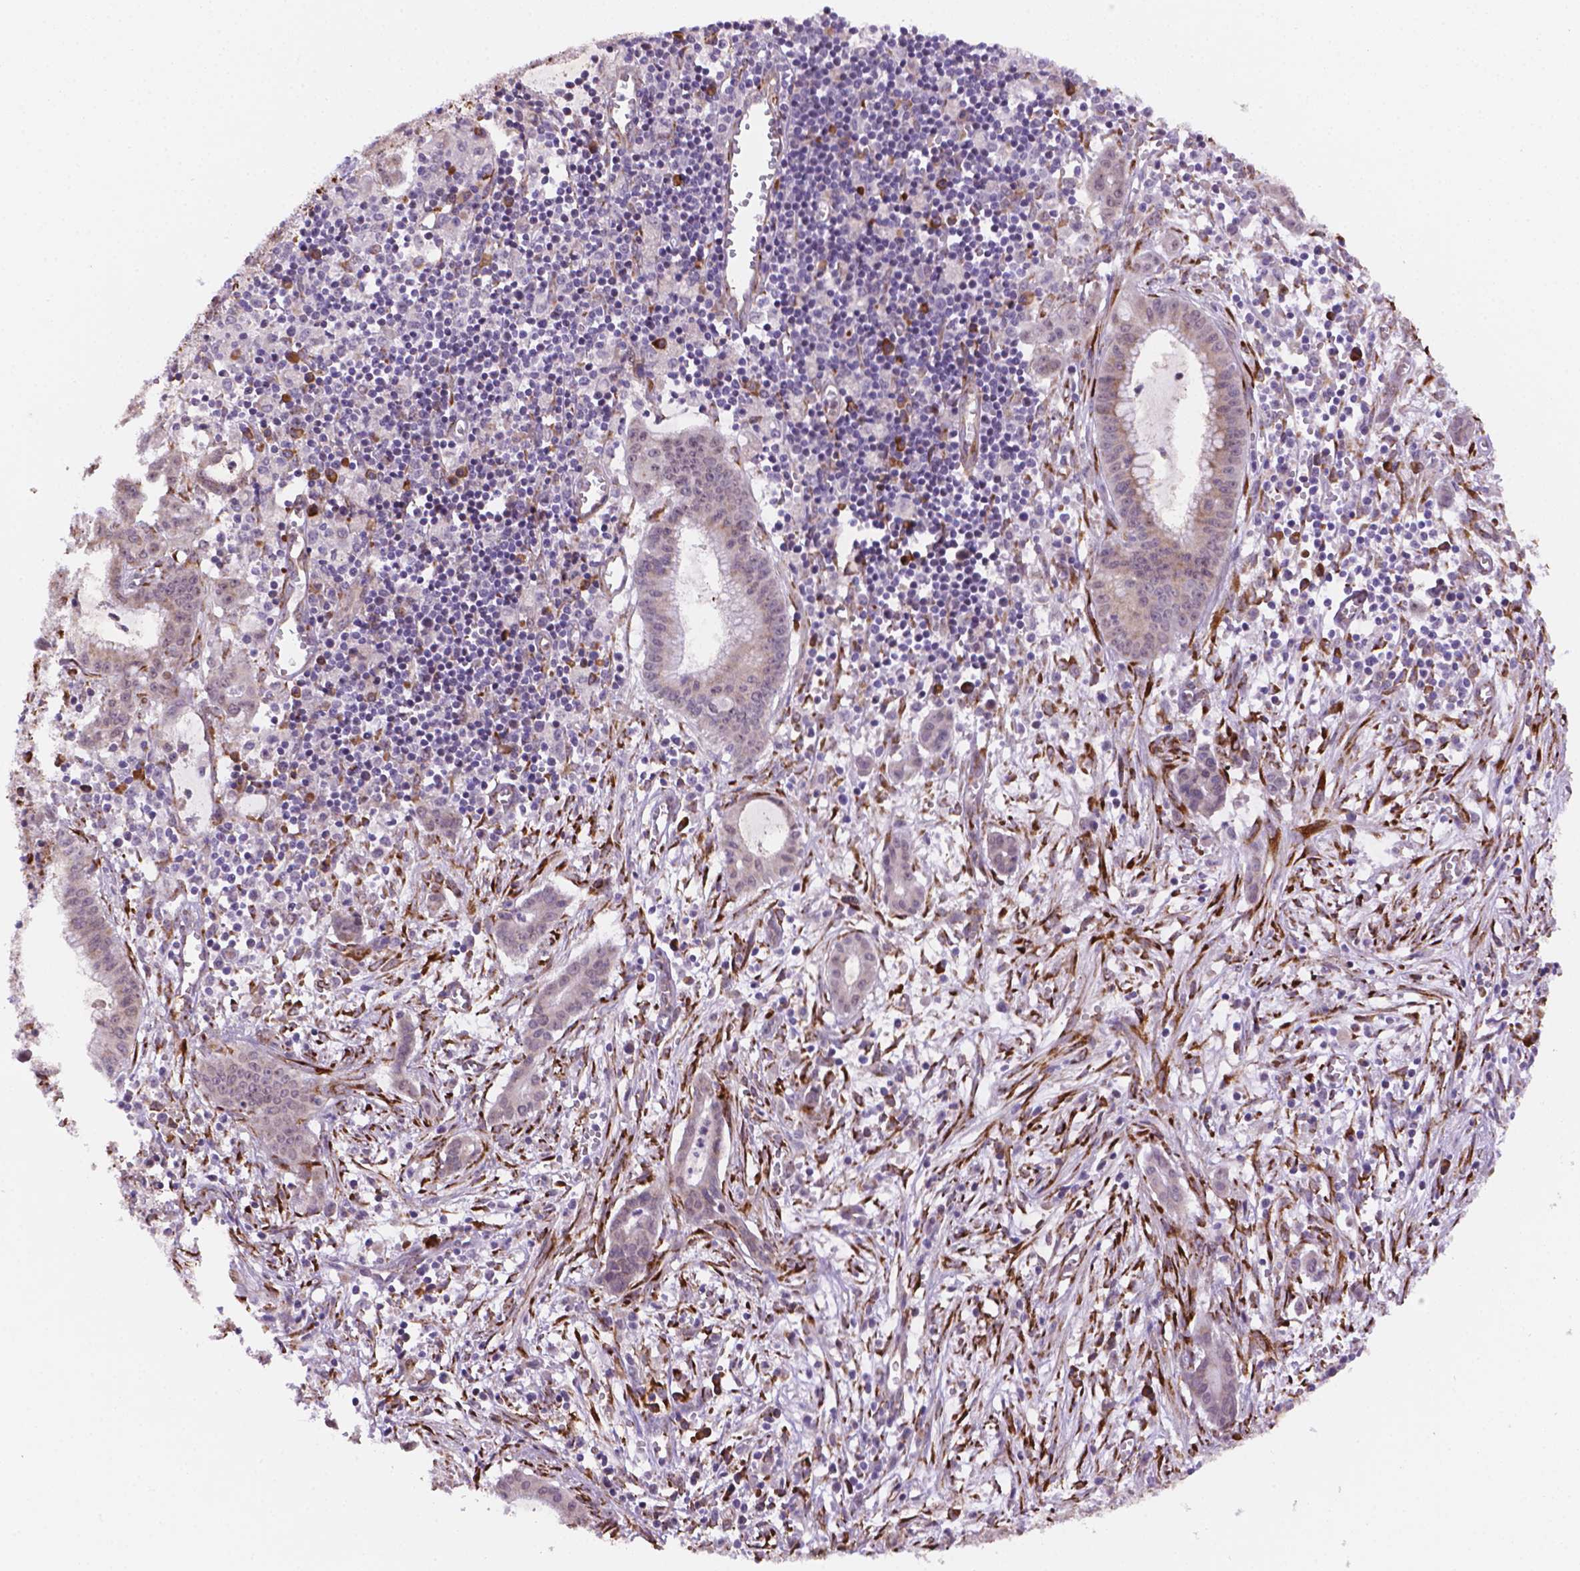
{"staining": {"intensity": "weak", "quantity": "<25%", "location": "nuclear"}, "tissue": "pancreatic cancer", "cell_type": "Tumor cells", "image_type": "cancer", "snomed": [{"axis": "morphology", "description": "Adenocarcinoma, NOS"}, {"axis": "topography", "description": "Pancreas"}], "caption": "High magnification brightfield microscopy of pancreatic cancer (adenocarcinoma) stained with DAB (brown) and counterstained with hematoxylin (blue): tumor cells show no significant positivity.", "gene": "FNIP1", "patient": {"sex": "male", "age": 48}}